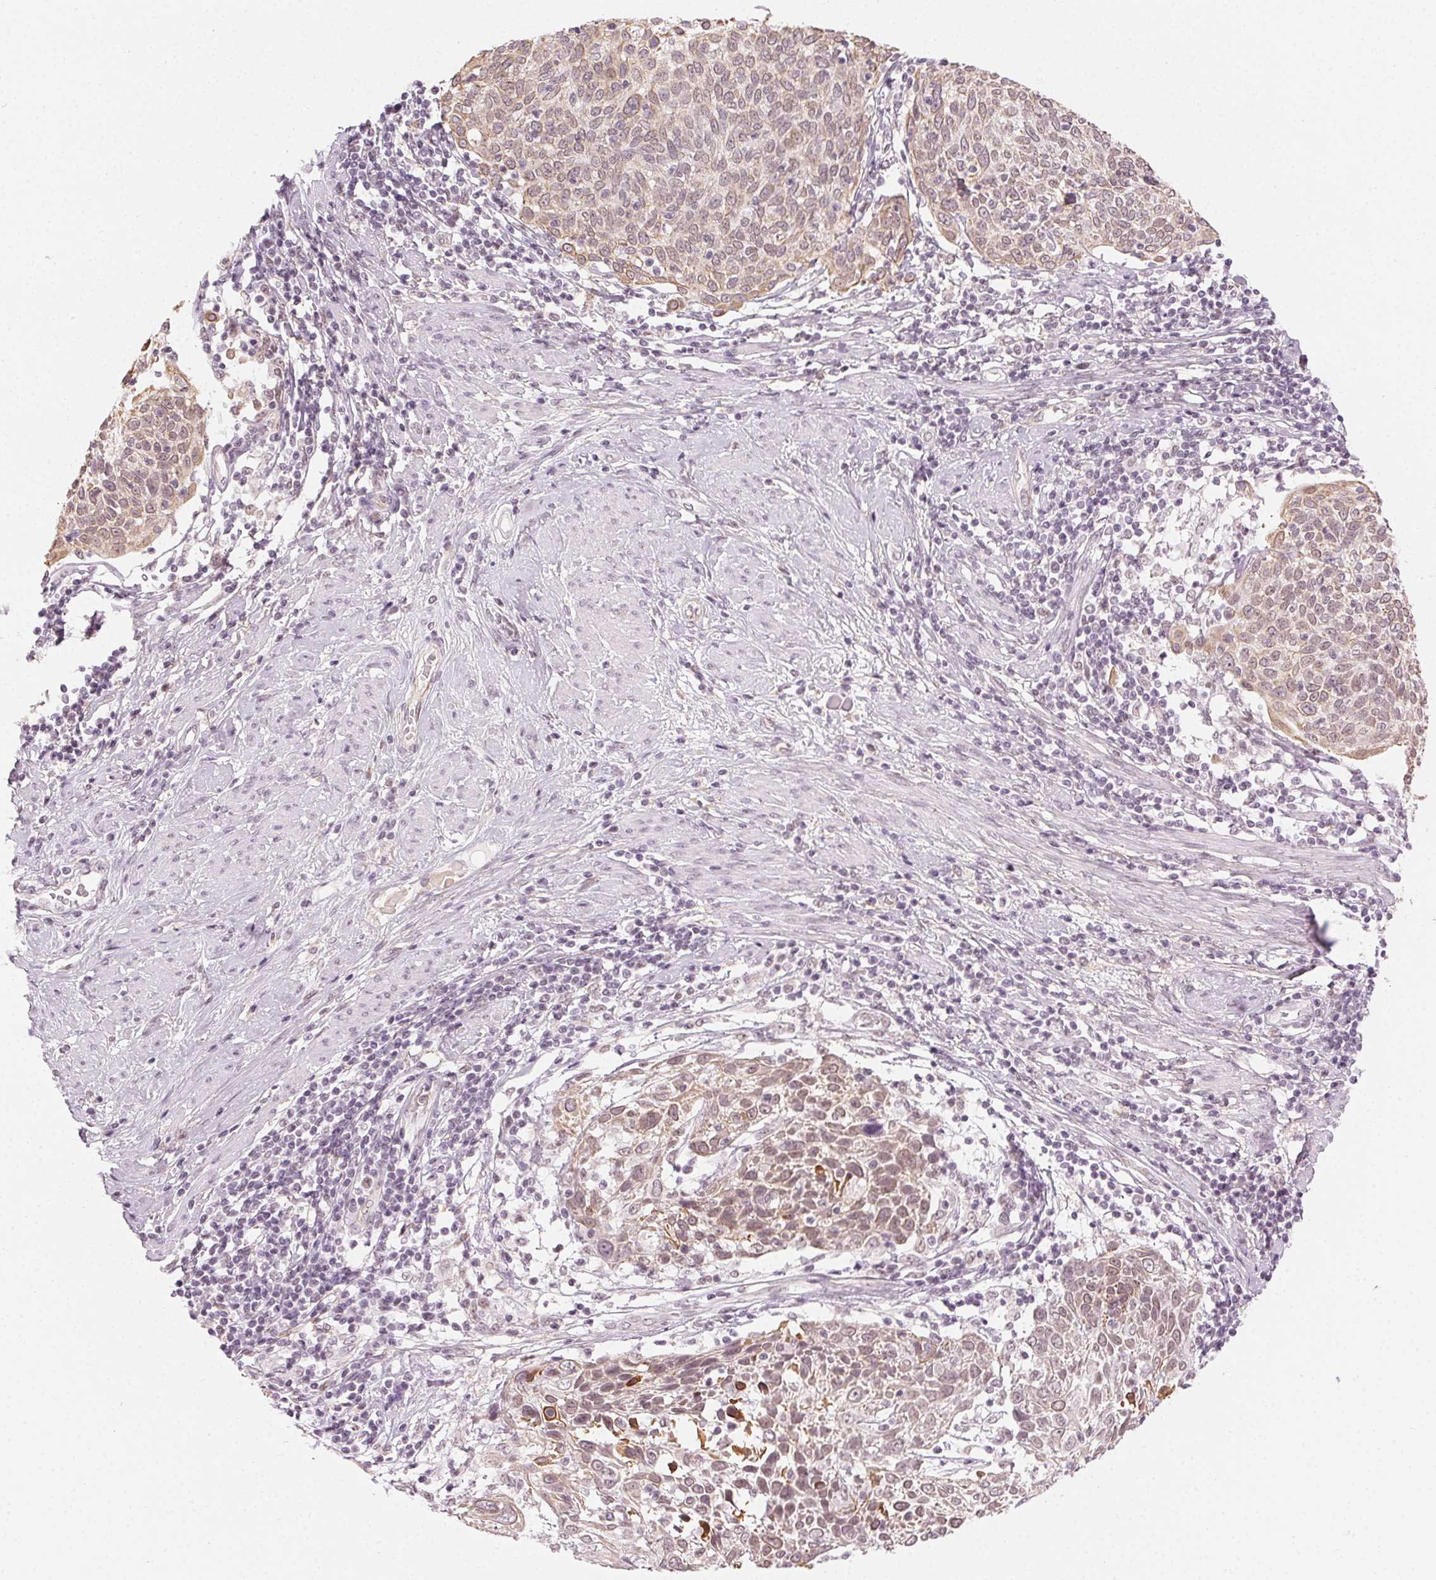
{"staining": {"intensity": "weak", "quantity": ">75%", "location": "cytoplasmic/membranous"}, "tissue": "cervical cancer", "cell_type": "Tumor cells", "image_type": "cancer", "snomed": [{"axis": "morphology", "description": "Squamous cell carcinoma, NOS"}, {"axis": "topography", "description": "Cervix"}], "caption": "Cervical cancer (squamous cell carcinoma) tissue displays weak cytoplasmic/membranous positivity in approximately >75% of tumor cells", "gene": "AIF1L", "patient": {"sex": "female", "age": 61}}